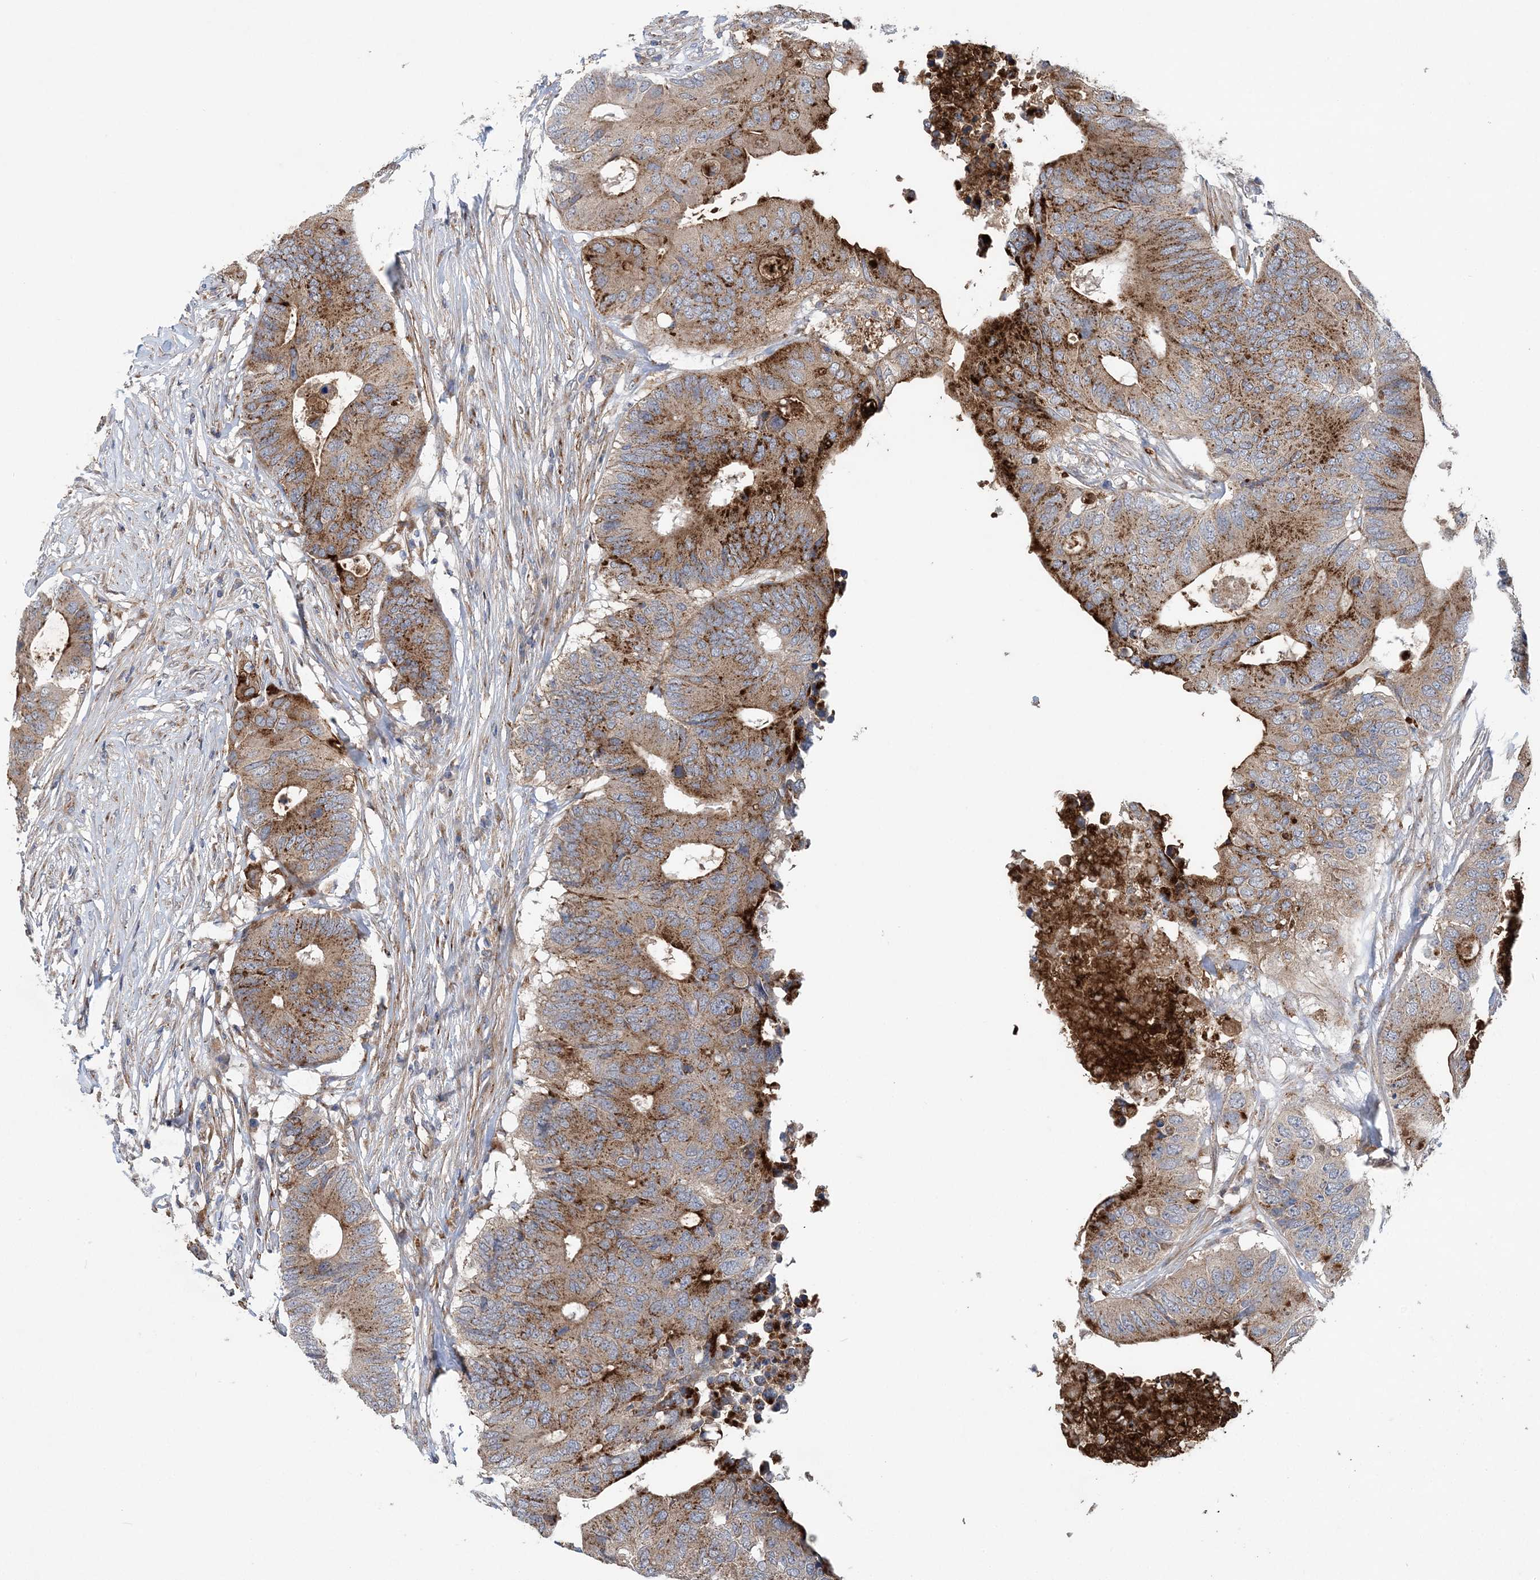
{"staining": {"intensity": "moderate", "quantity": ">75%", "location": "cytoplasmic/membranous"}, "tissue": "colorectal cancer", "cell_type": "Tumor cells", "image_type": "cancer", "snomed": [{"axis": "morphology", "description": "Adenocarcinoma, NOS"}, {"axis": "topography", "description": "Colon"}], "caption": "A brown stain highlights moderate cytoplasmic/membranous expression of a protein in colorectal cancer tumor cells.", "gene": "PTTG1IP", "patient": {"sex": "male", "age": 71}}